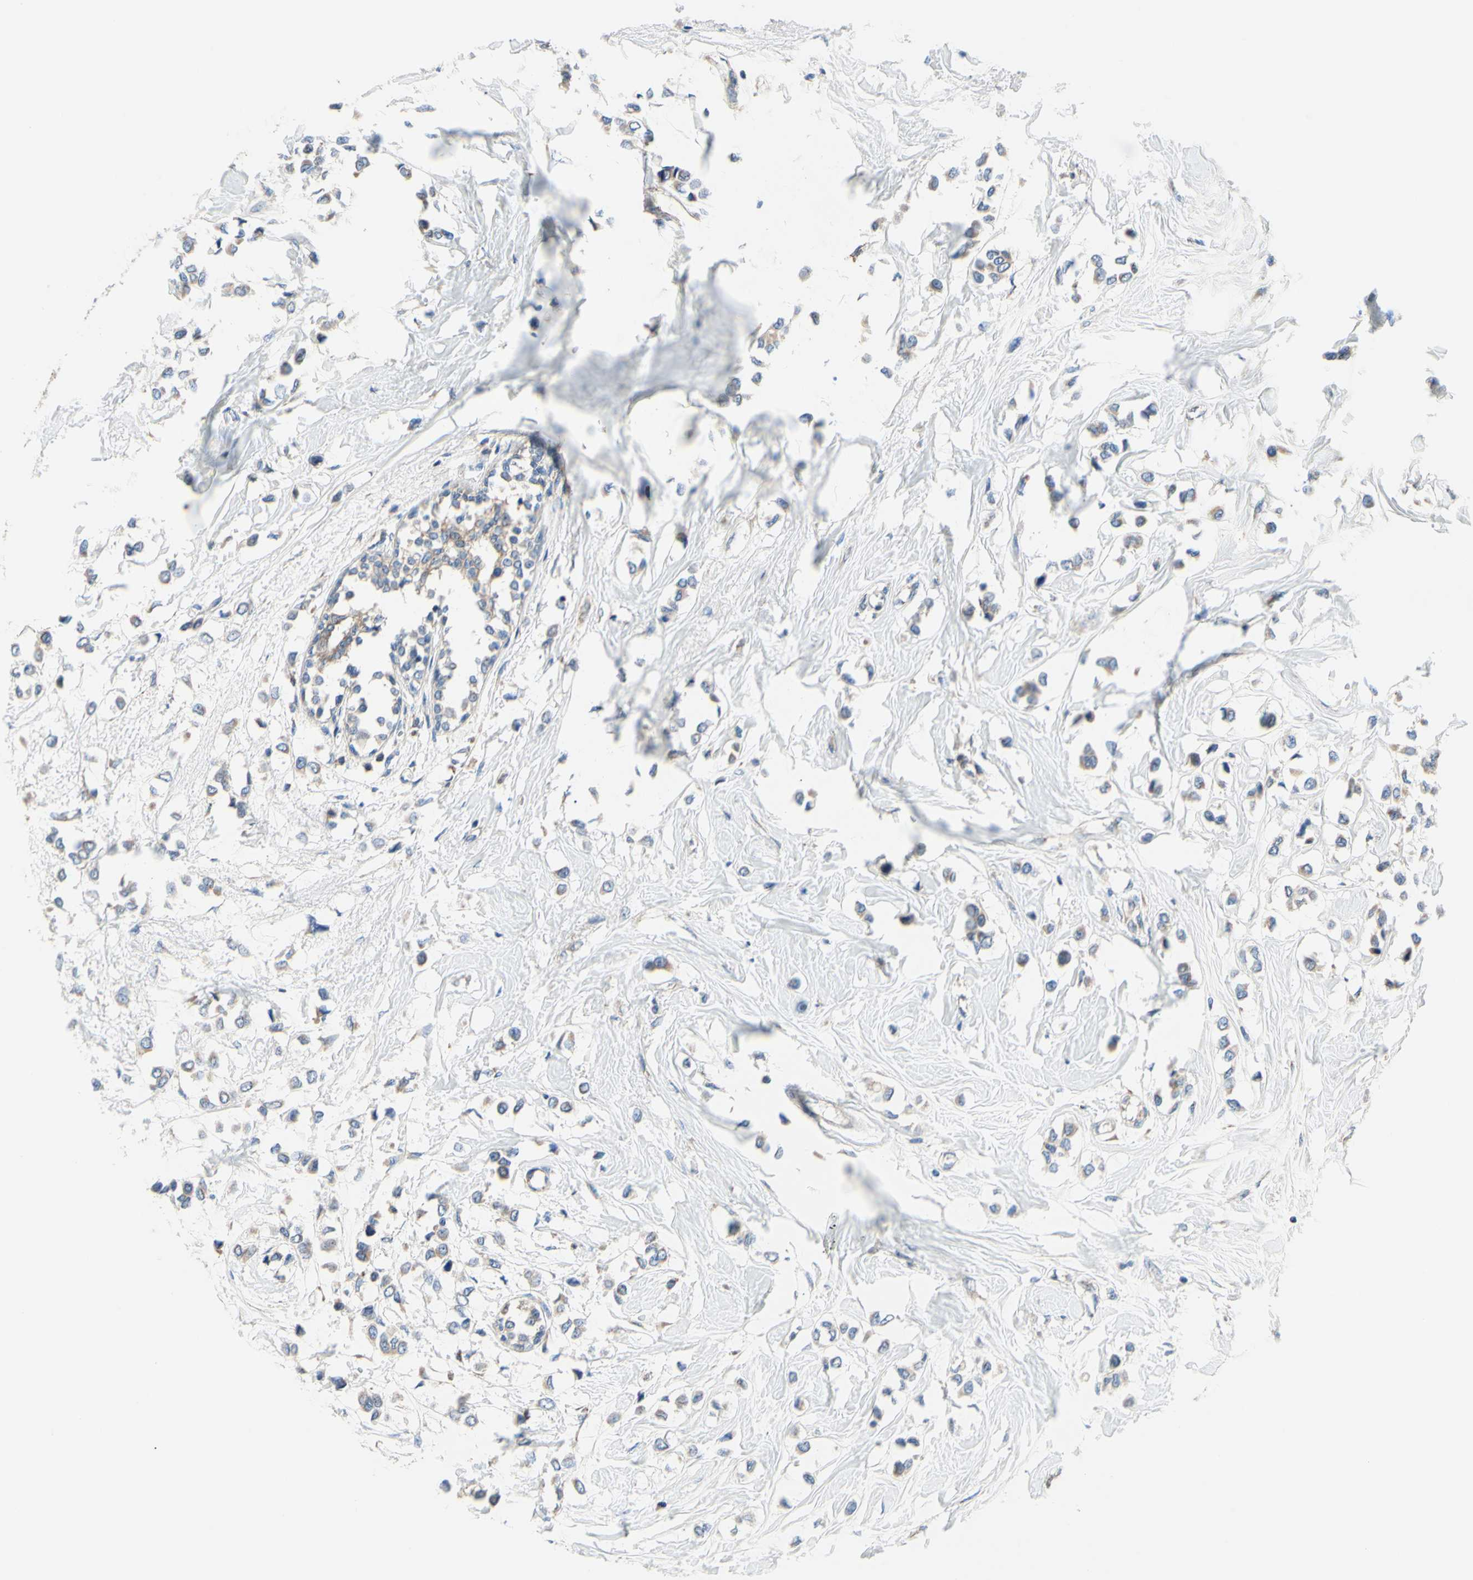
{"staining": {"intensity": "weak", "quantity": "<25%", "location": "cytoplasmic/membranous"}, "tissue": "breast cancer", "cell_type": "Tumor cells", "image_type": "cancer", "snomed": [{"axis": "morphology", "description": "Lobular carcinoma"}, {"axis": "topography", "description": "Breast"}], "caption": "A histopathology image of human breast cancer (lobular carcinoma) is negative for staining in tumor cells. The staining was performed using DAB (3,3'-diaminobenzidine) to visualize the protein expression in brown, while the nuclei were stained in blue with hematoxylin (Magnification: 20x).", "gene": "FMR1", "patient": {"sex": "female", "age": 51}}